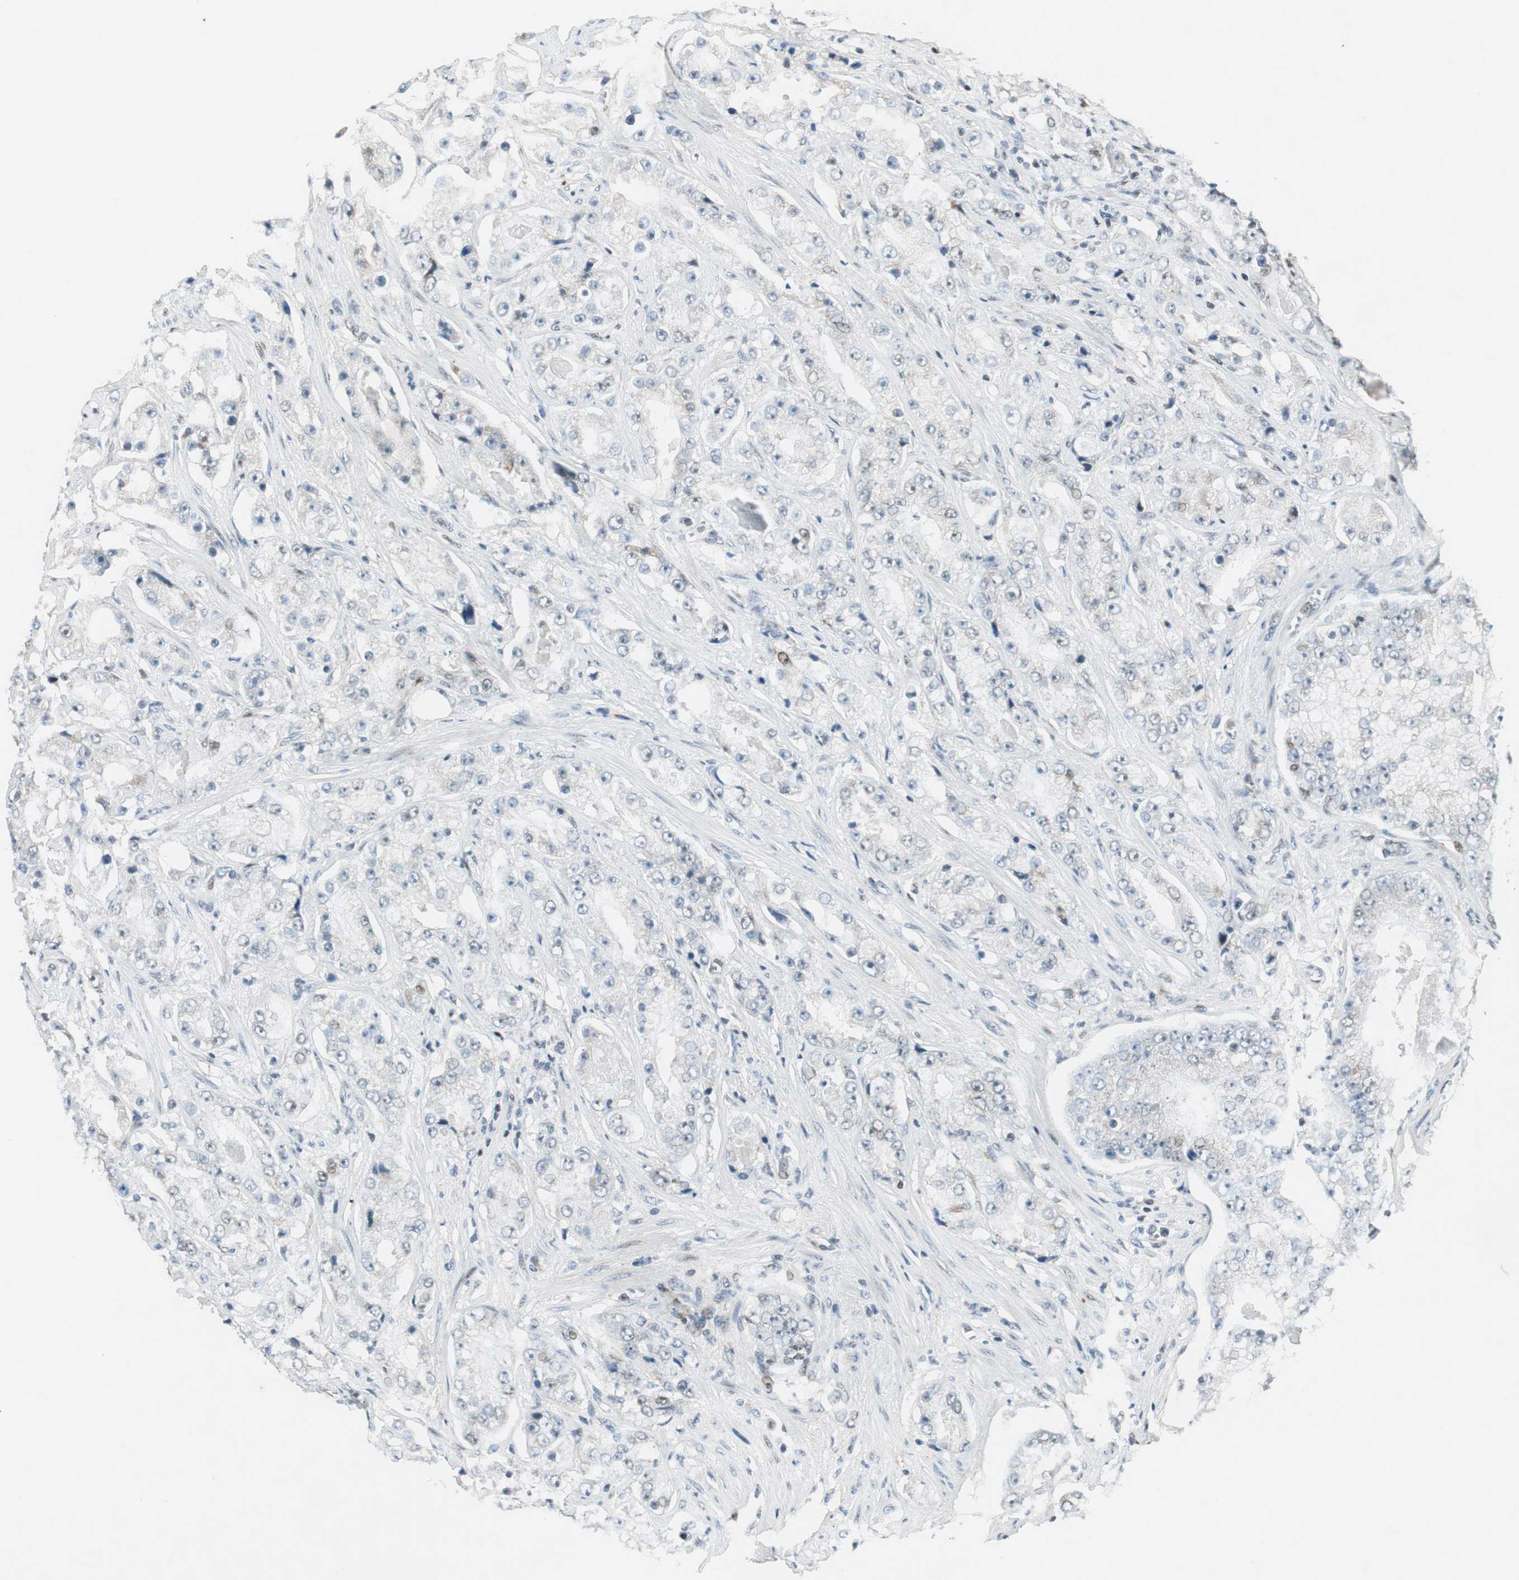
{"staining": {"intensity": "negative", "quantity": "none", "location": "none"}, "tissue": "prostate cancer", "cell_type": "Tumor cells", "image_type": "cancer", "snomed": [{"axis": "morphology", "description": "Adenocarcinoma, High grade"}, {"axis": "topography", "description": "Prostate"}], "caption": "An IHC photomicrograph of high-grade adenocarcinoma (prostate) is shown. There is no staining in tumor cells of high-grade adenocarcinoma (prostate).", "gene": "AJUBA", "patient": {"sex": "male", "age": 73}}